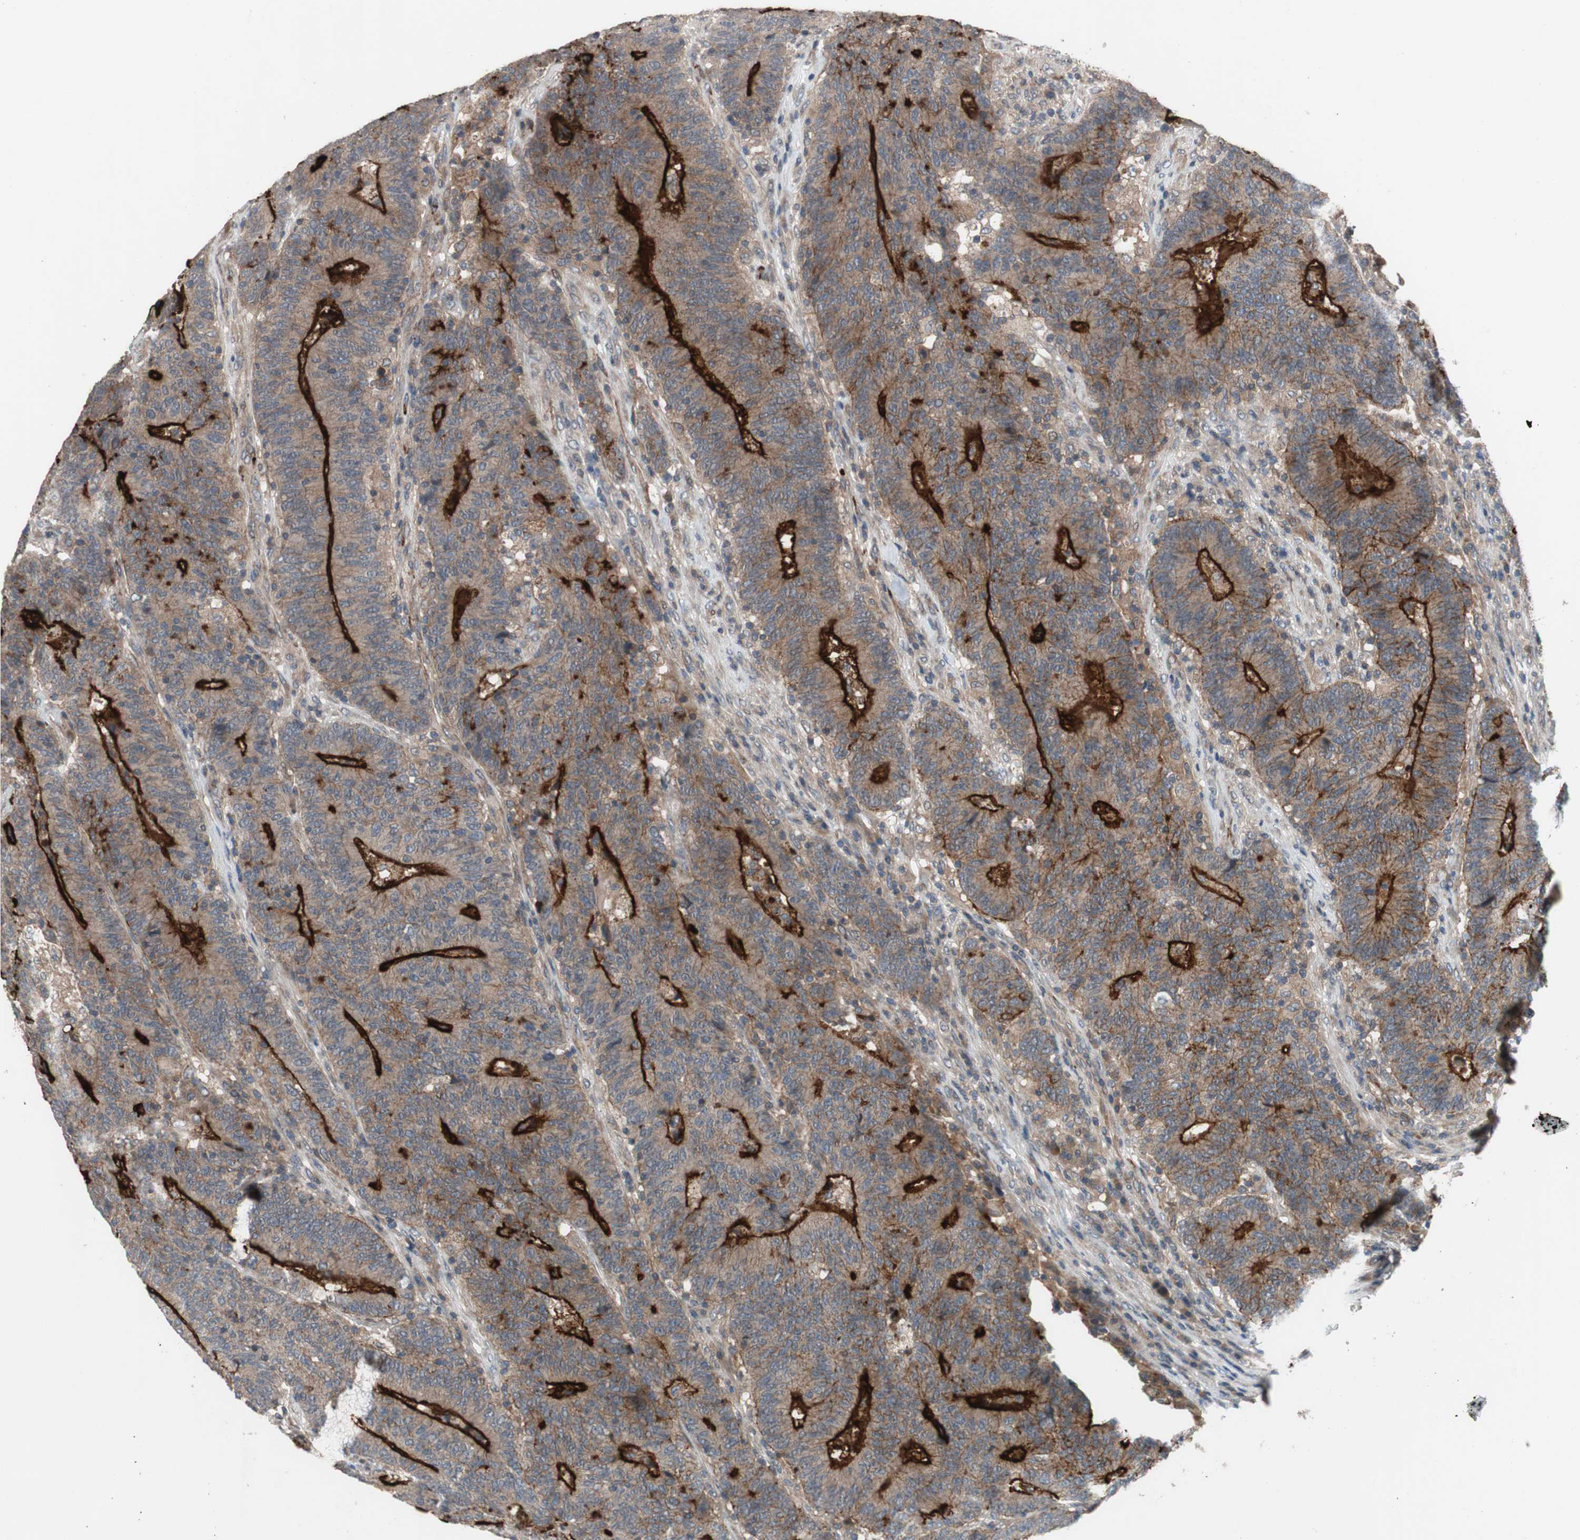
{"staining": {"intensity": "moderate", "quantity": ">75%", "location": "cytoplasmic/membranous"}, "tissue": "colorectal cancer", "cell_type": "Tumor cells", "image_type": "cancer", "snomed": [{"axis": "morphology", "description": "Normal tissue, NOS"}, {"axis": "morphology", "description": "Adenocarcinoma, NOS"}, {"axis": "topography", "description": "Colon"}], "caption": "Immunohistochemical staining of human colorectal adenocarcinoma reveals moderate cytoplasmic/membranous protein positivity in approximately >75% of tumor cells.", "gene": "OAZ1", "patient": {"sex": "female", "age": 75}}